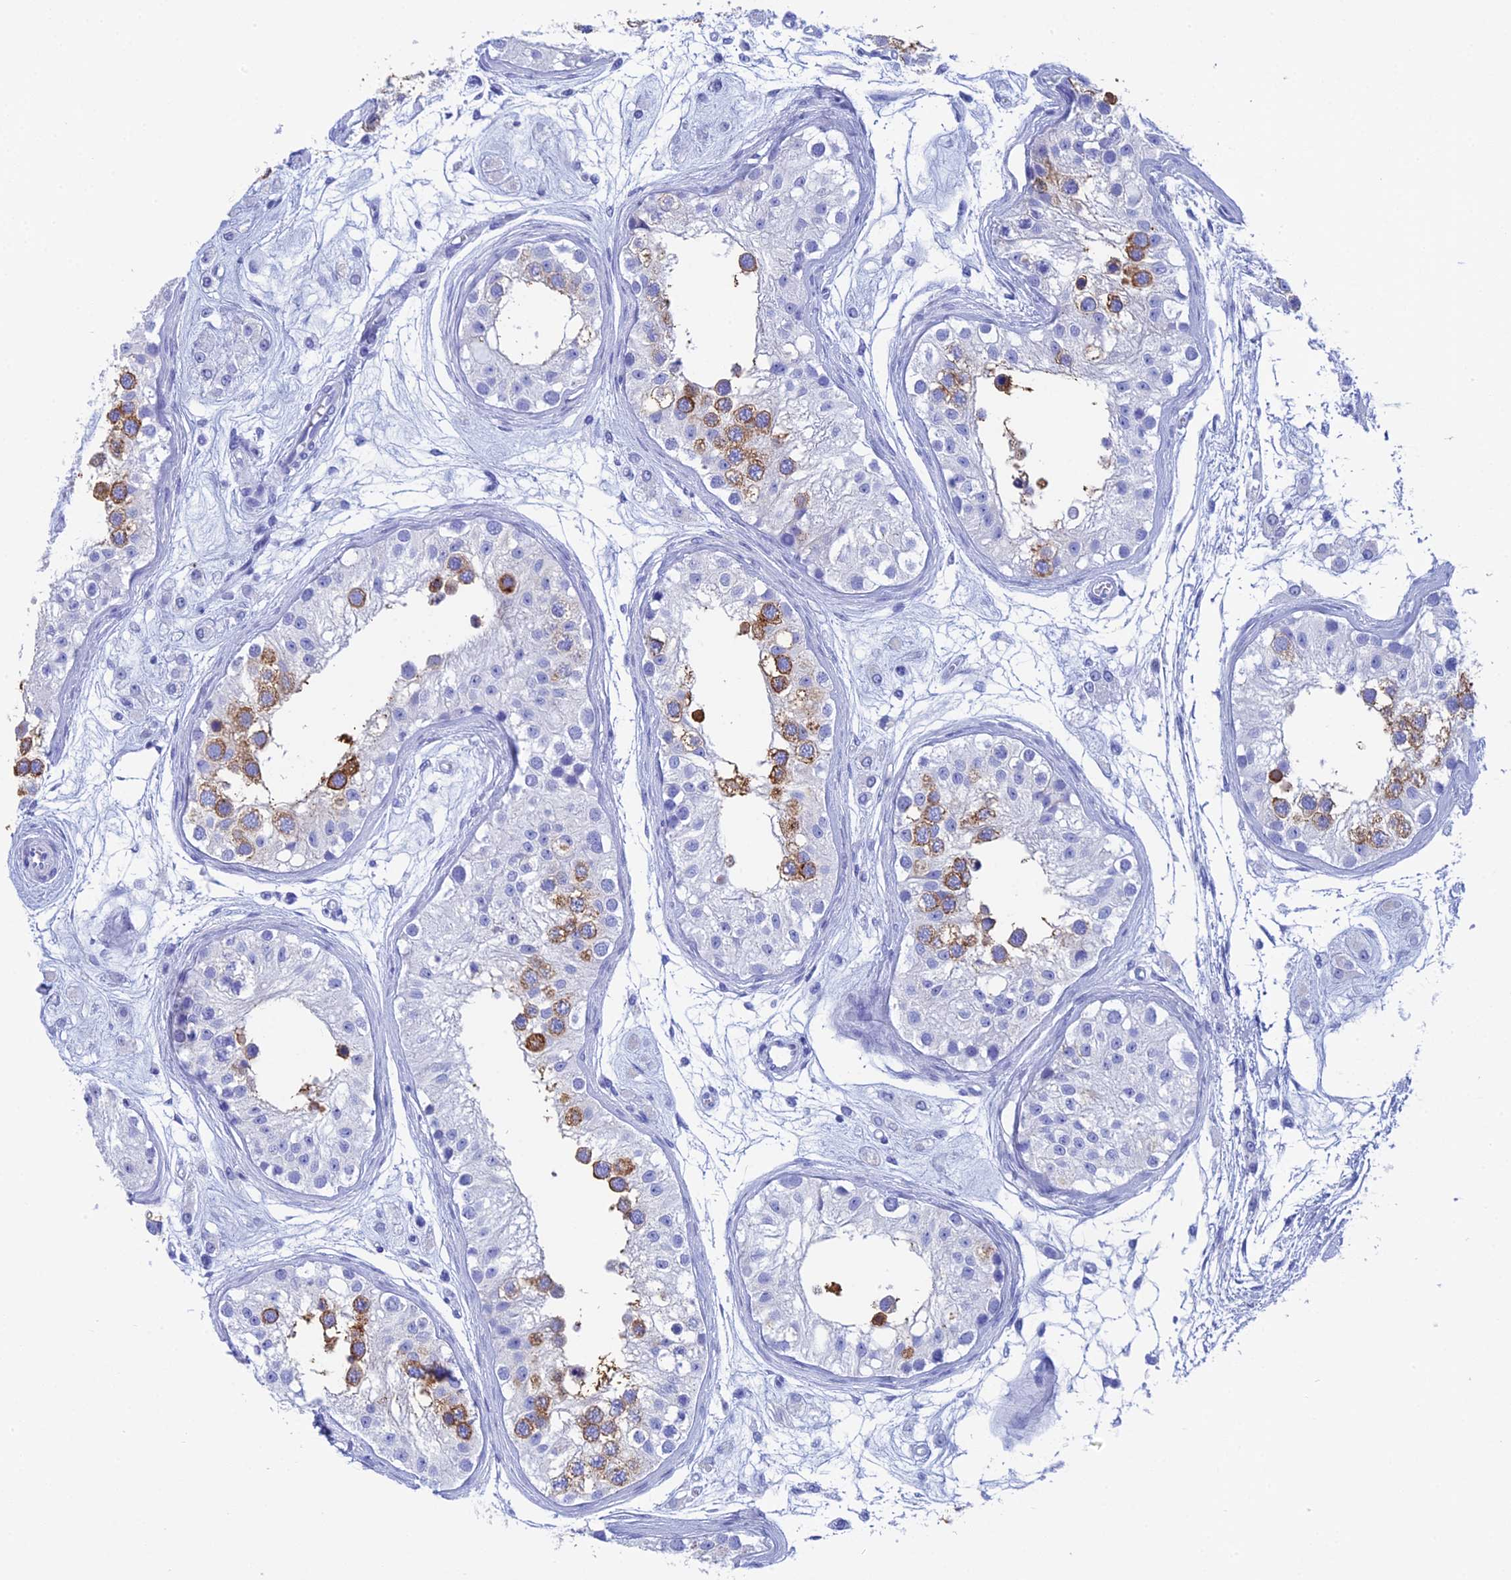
{"staining": {"intensity": "strong", "quantity": "25%-75%", "location": "cytoplasmic/membranous"}, "tissue": "testis", "cell_type": "Cells in seminiferous ducts", "image_type": "normal", "snomed": [{"axis": "morphology", "description": "Normal tissue, NOS"}, {"axis": "morphology", "description": "Adenocarcinoma, metastatic, NOS"}, {"axis": "topography", "description": "Testis"}], "caption": "Approximately 25%-75% of cells in seminiferous ducts in normal testis show strong cytoplasmic/membranous protein expression as visualized by brown immunohistochemical staining.", "gene": "TEX101", "patient": {"sex": "male", "age": 26}}